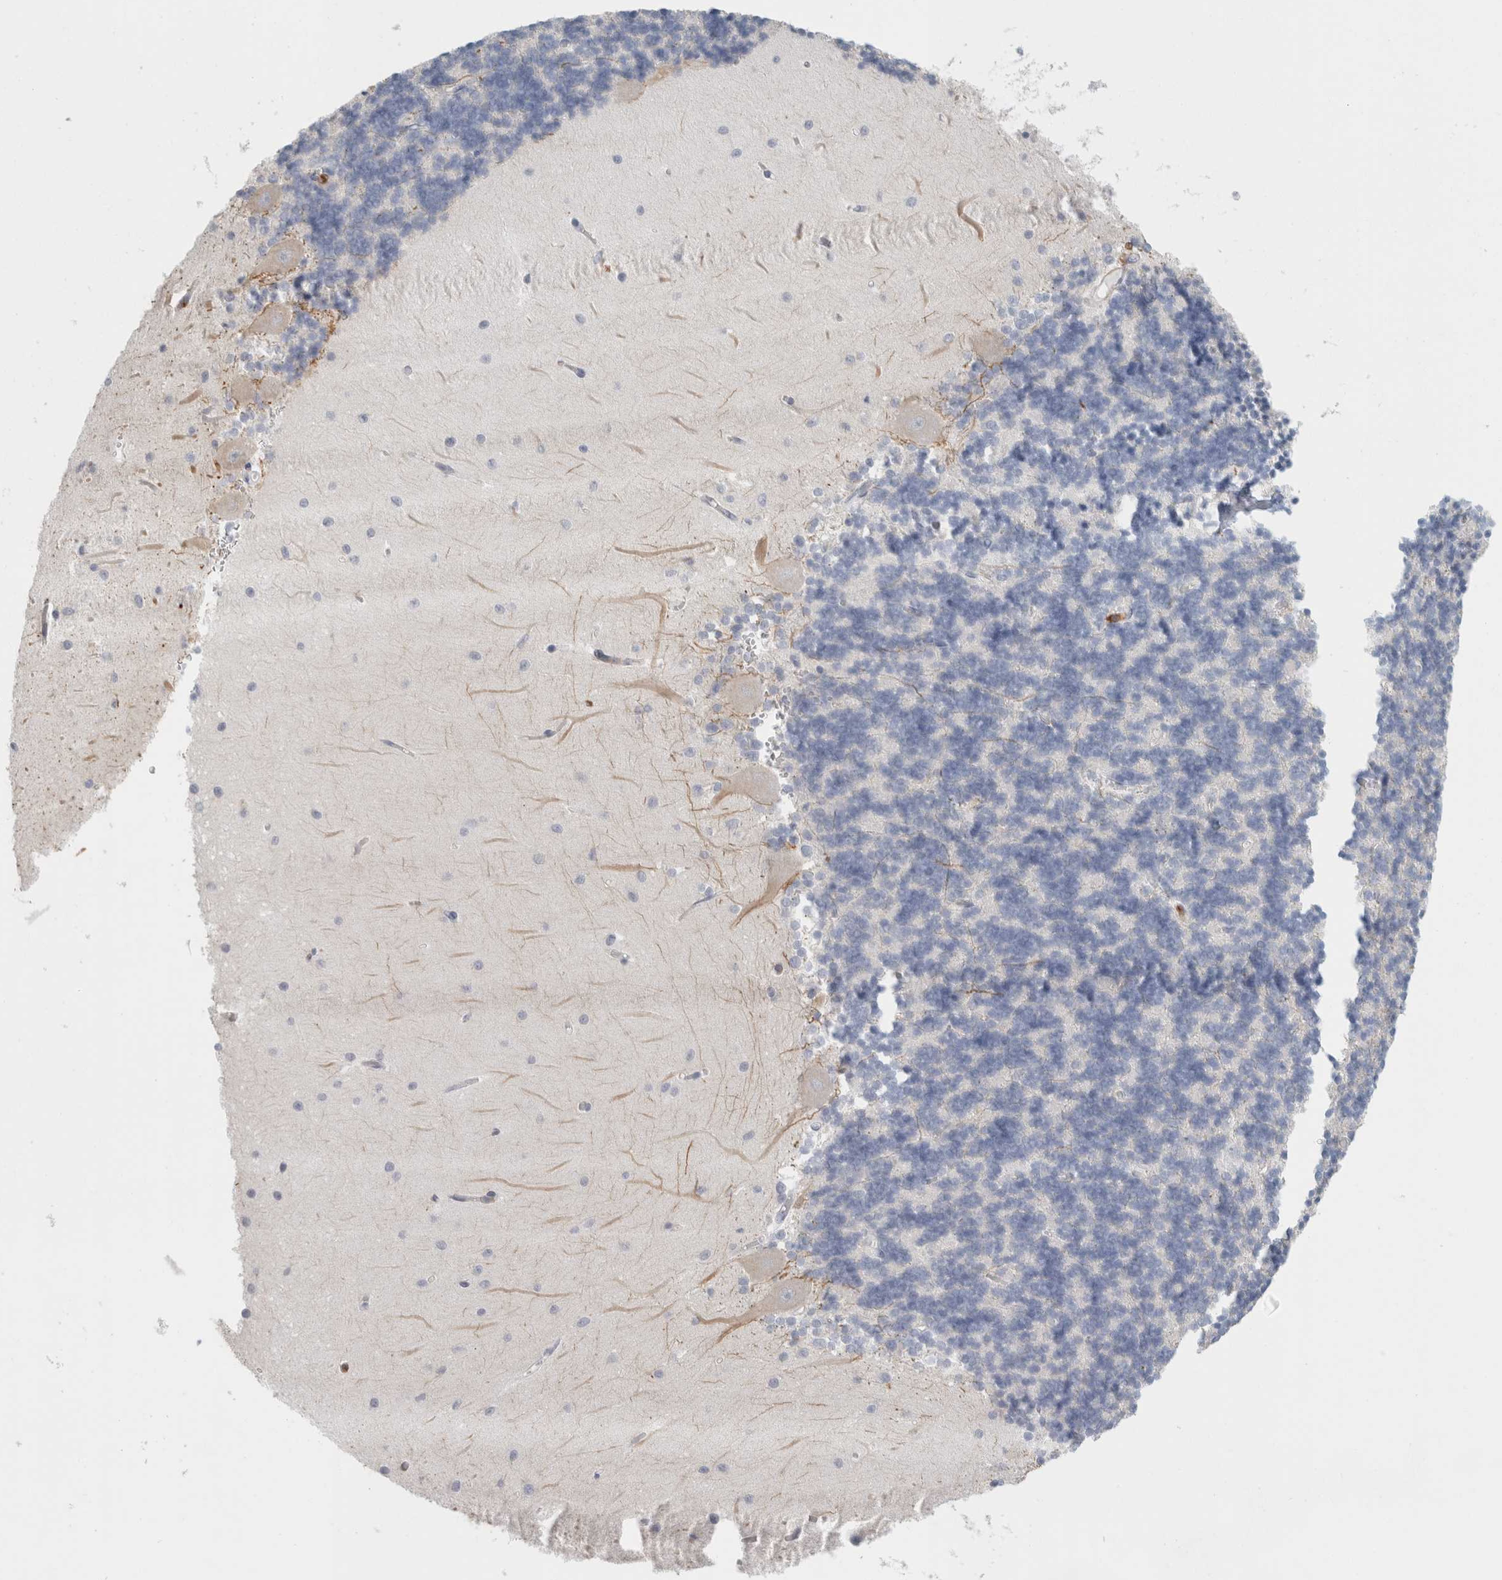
{"staining": {"intensity": "negative", "quantity": "none", "location": "none"}, "tissue": "cerebellum", "cell_type": "Cells in granular layer", "image_type": "normal", "snomed": [{"axis": "morphology", "description": "Normal tissue, NOS"}, {"axis": "topography", "description": "Cerebellum"}], "caption": "Immunohistochemistry of unremarkable cerebellum displays no positivity in cells in granular layer. (DAB IHC with hematoxylin counter stain).", "gene": "P2RY2", "patient": {"sex": "male", "age": 37}}